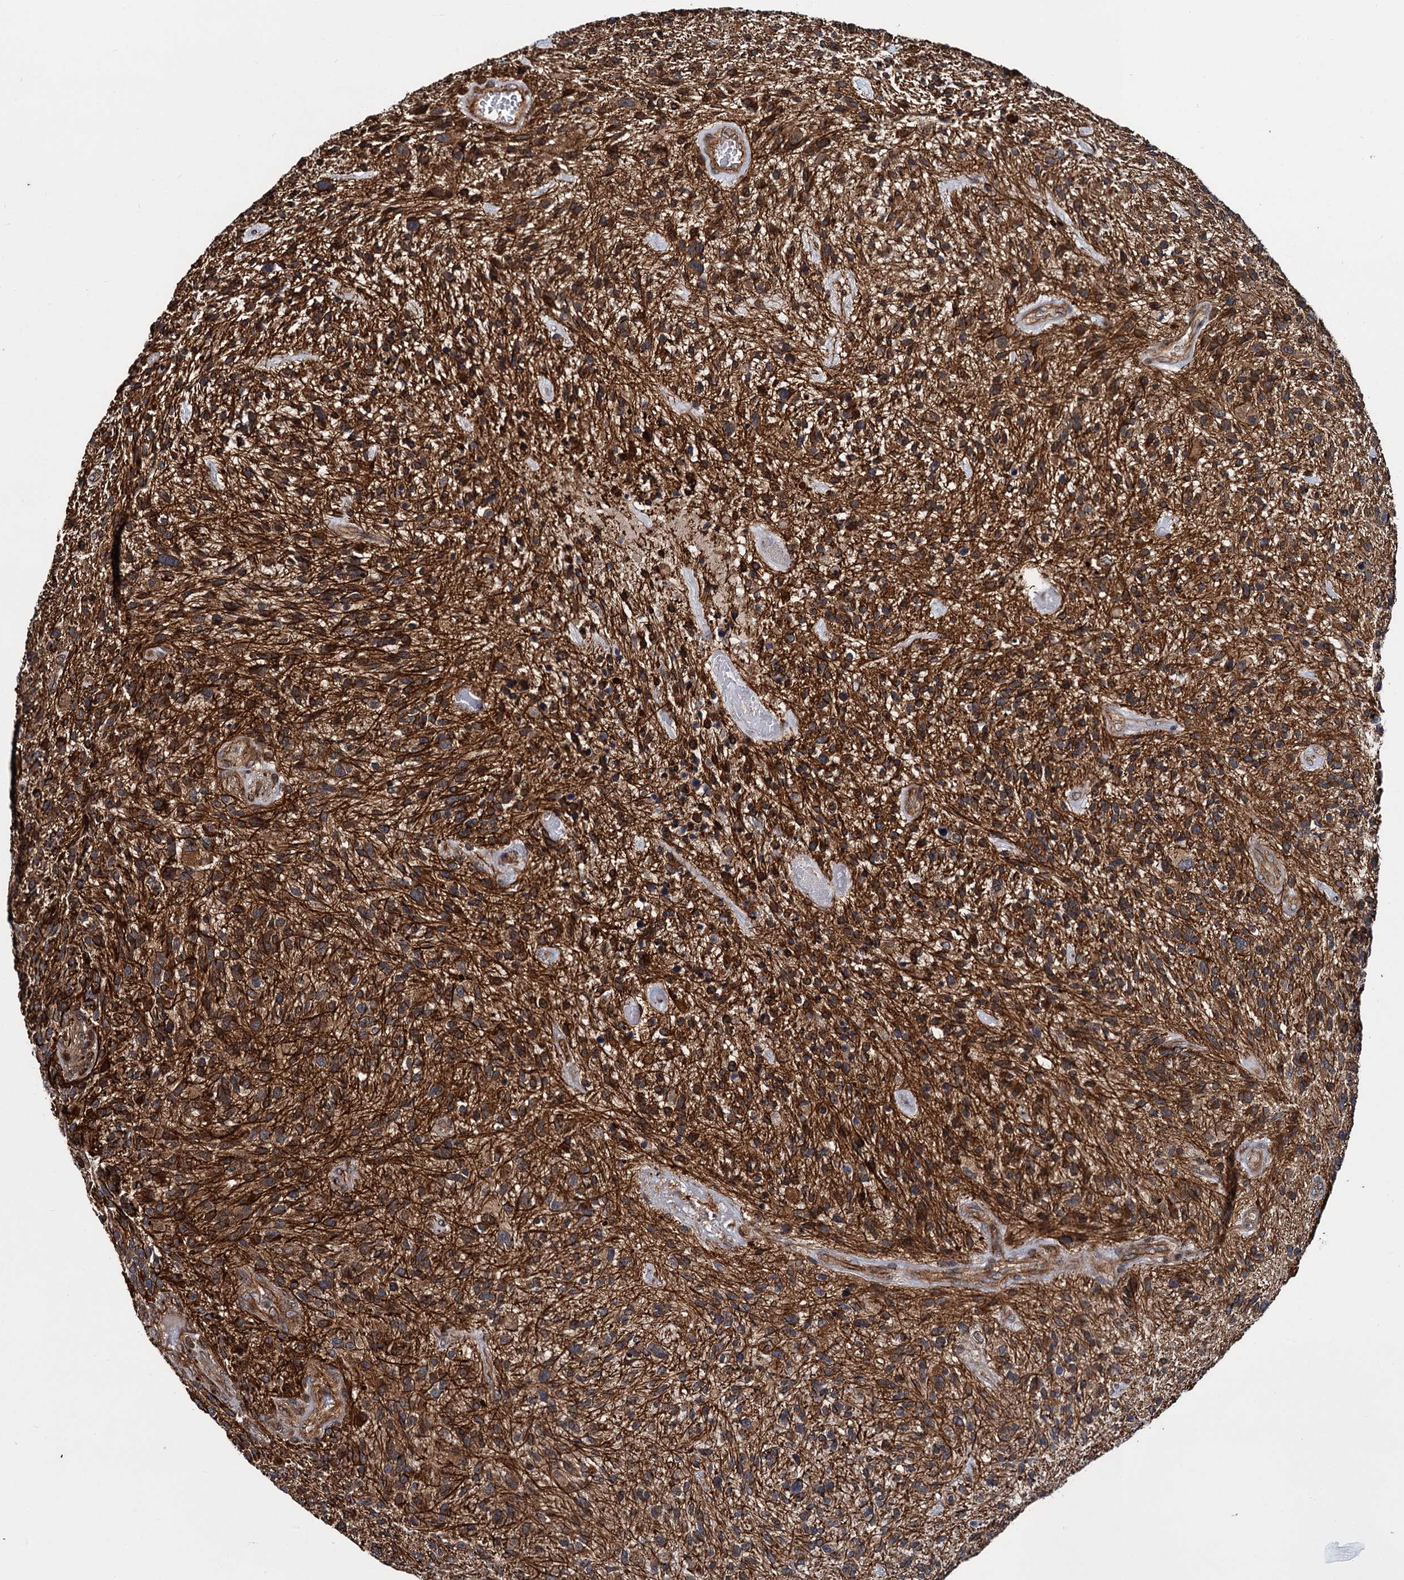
{"staining": {"intensity": "moderate", "quantity": ">75%", "location": "cytoplasmic/membranous"}, "tissue": "glioma", "cell_type": "Tumor cells", "image_type": "cancer", "snomed": [{"axis": "morphology", "description": "Glioma, malignant, High grade"}, {"axis": "topography", "description": "Brain"}], "caption": "The immunohistochemical stain highlights moderate cytoplasmic/membranous expression in tumor cells of malignant glioma (high-grade) tissue. (IHC, brightfield microscopy, high magnification).", "gene": "ZFYVE19", "patient": {"sex": "male", "age": 47}}